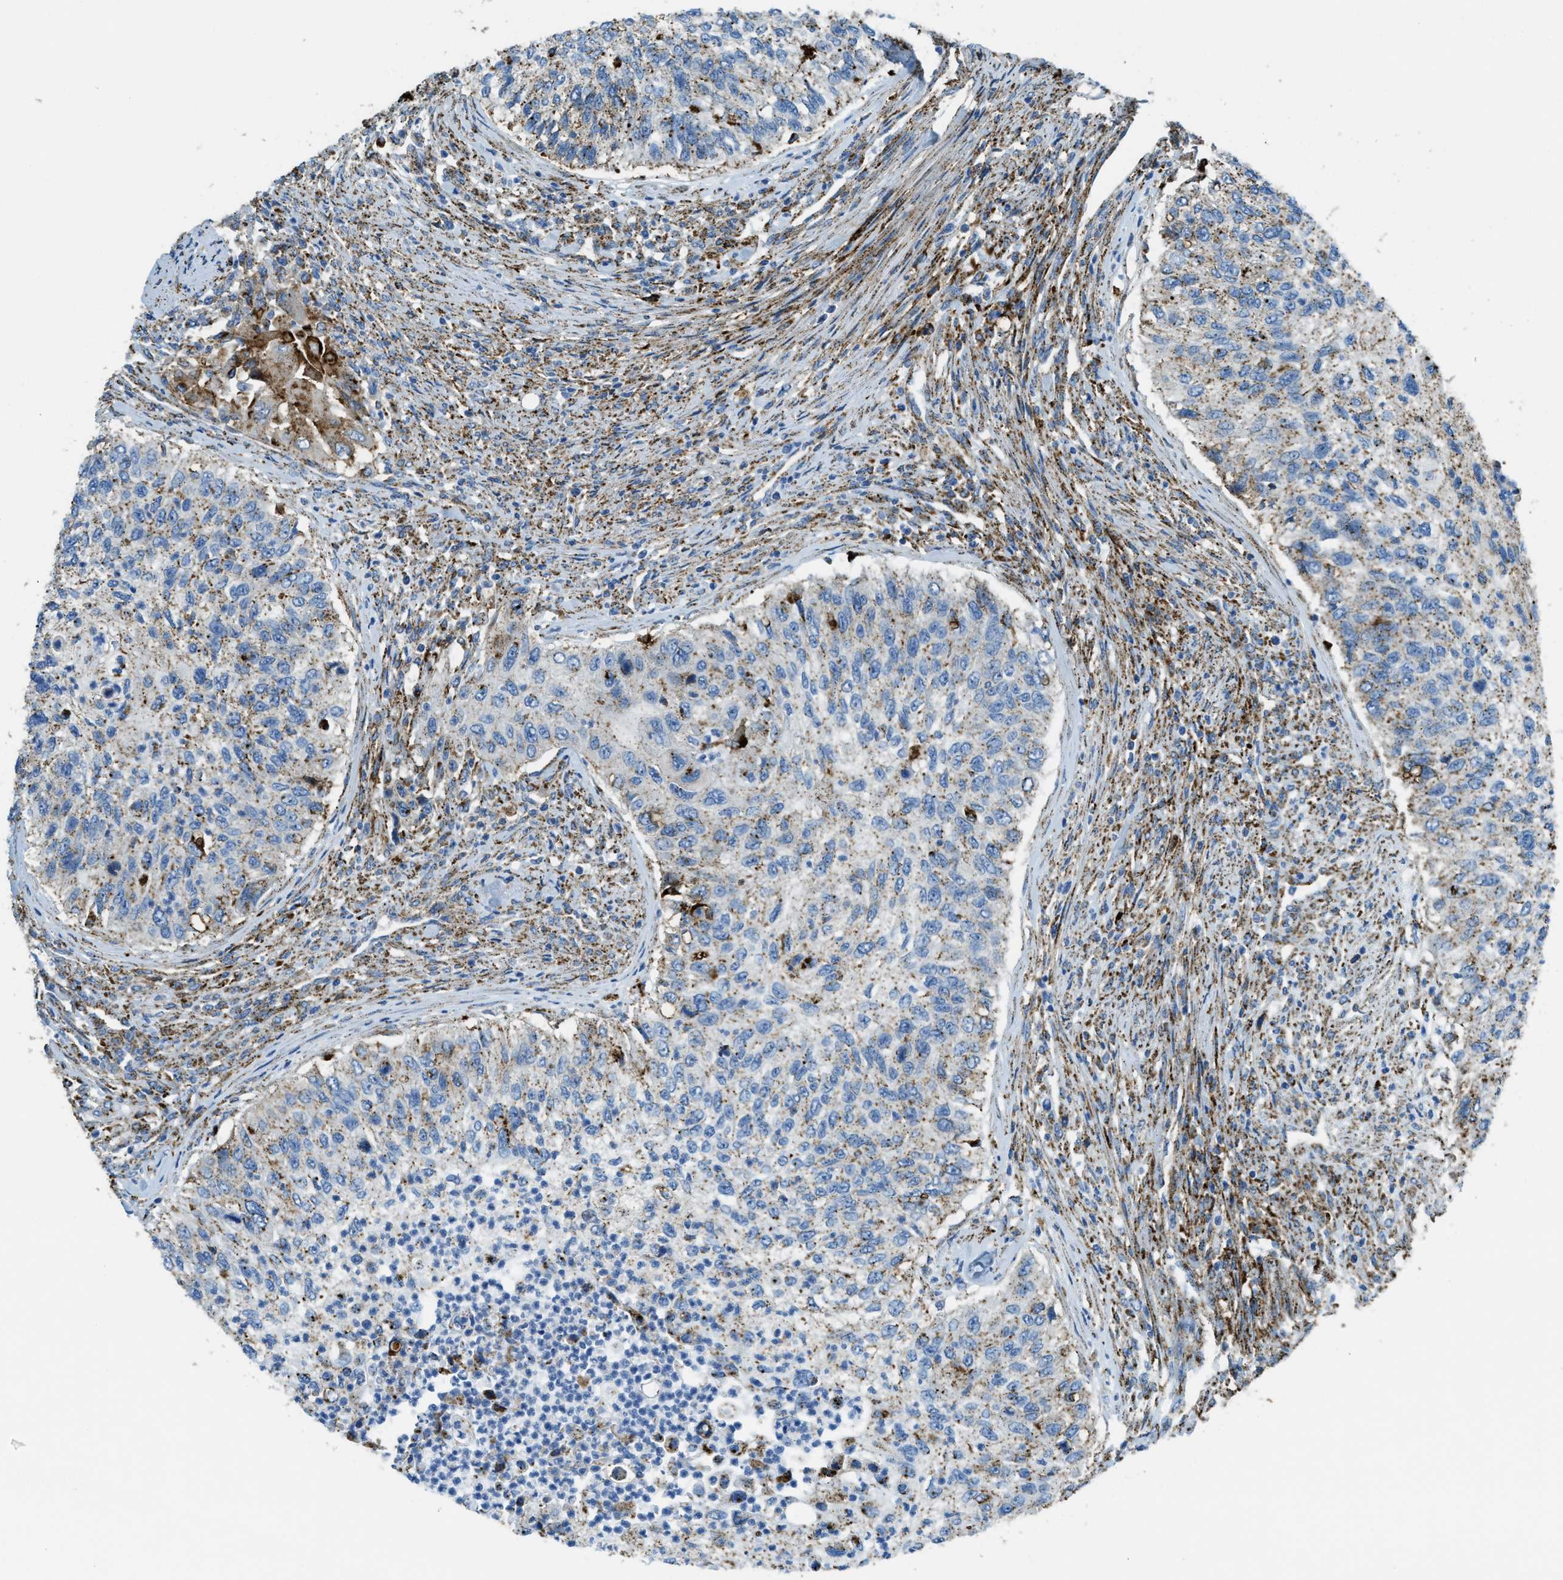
{"staining": {"intensity": "moderate", "quantity": "25%-75%", "location": "cytoplasmic/membranous"}, "tissue": "urothelial cancer", "cell_type": "Tumor cells", "image_type": "cancer", "snomed": [{"axis": "morphology", "description": "Urothelial carcinoma, High grade"}, {"axis": "topography", "description": "Urinary bladder"}], "caption": "An immunohistochemistry (IHC) micrograph of tumor tissue is shown. Protein staining in brown labels moderate cytoplasmic/membranous positivity in urothelial carcinoma (high-grade) within tumor cells.", "gene": "SCARB2", "patient": {"sex": "female", "age": 60}}